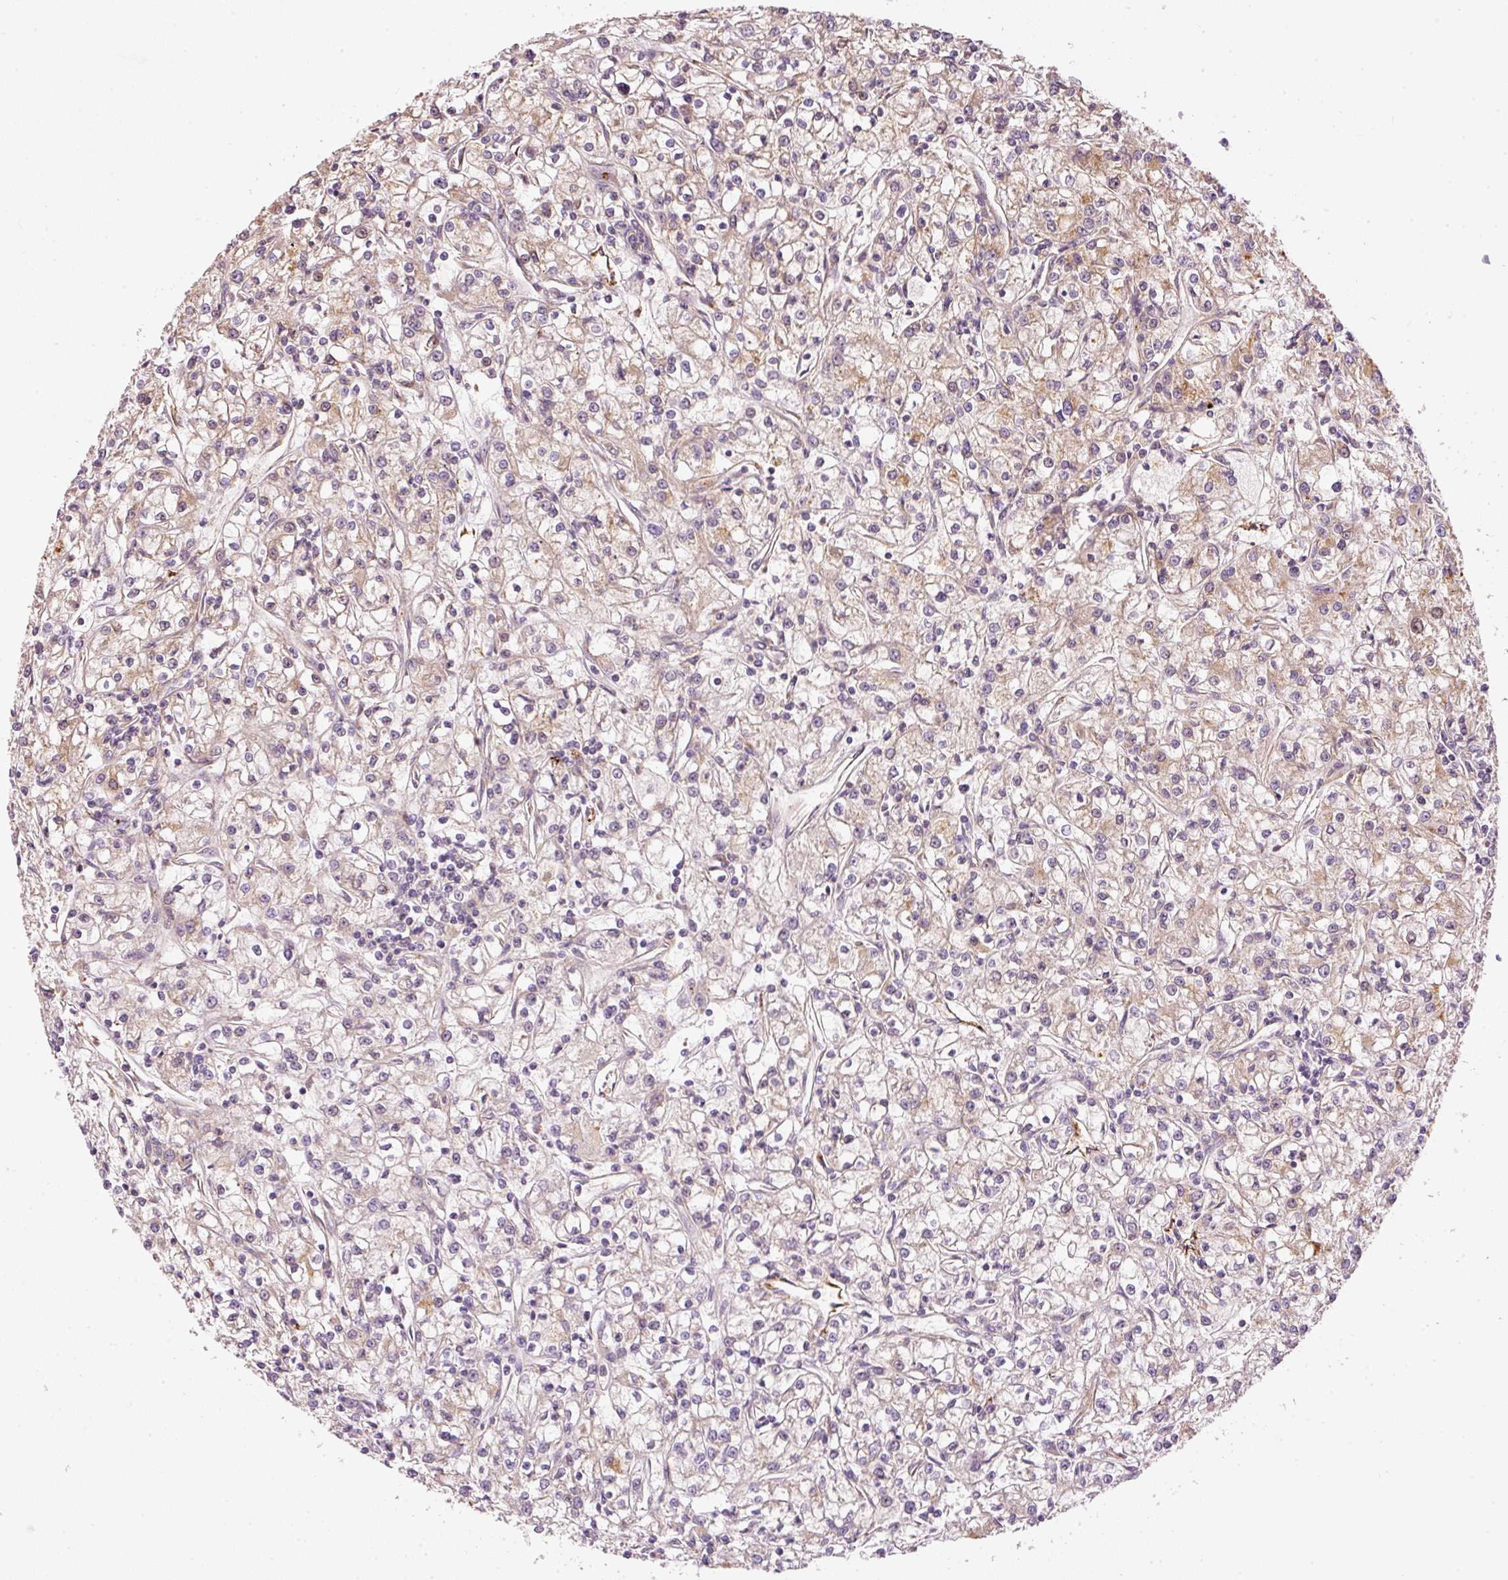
{"staining": {"intensity": "weak", "quantity": "25%-75%", "location": "cytoplasmic/membranous"}, "tissue": "renal cancer", "cell_type": "Tumor cells", "image_type": "cancer", "snomed": [{"axis": "morphology", "description": "Adenocarcinoma, NOS"}, {"axis": "topography", "description": "Kidney"}], "caption": "Tumor cells demonstrate low levels of weak cytoplasmic/membranous expression in approximately 25%-75% of cells in renal cancer (adenocarcinoma).", "gene": "MTHFD1L", "patient": {"sex": "female", "age": 59}}